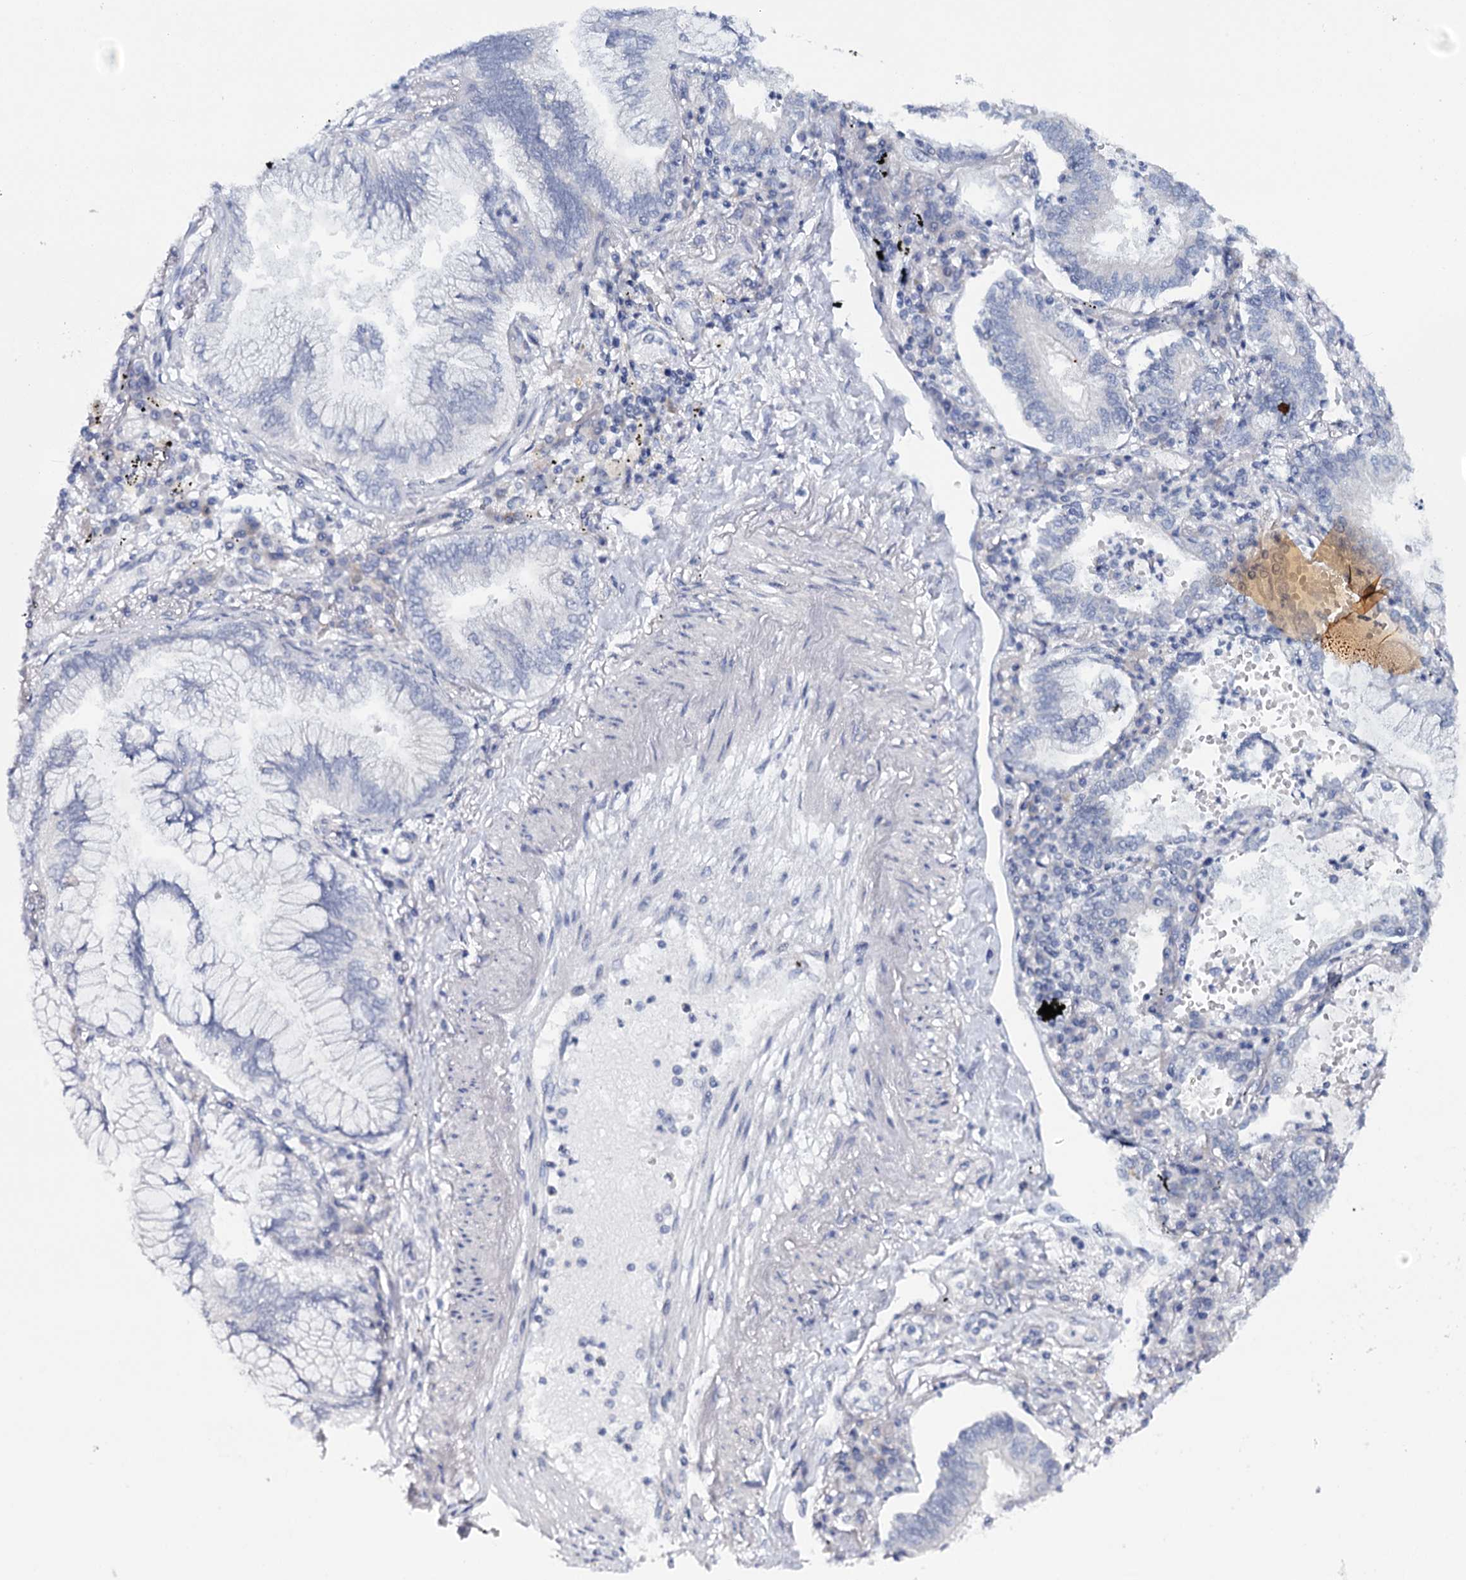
{"staining": {"intensity": "negative", "quantity": "none", "location": "none"}, "tissue": "lung cancer", "cell_type": "Tumor cells", "image_type": "cancer", "snomed": [{"axis": "morphology", "description": "Adenocarcinoma, NOS"}, {"axis": "topography", "description": "Lung"}], "caption": "Immunohistochemistry photomicrograph of neoplastic tissue: lung cancer stained with DAB (3,3'-diaminobenzidine) demonstrates no significant protein staining in tumor cells.", "gene": "MBLAC2", "patient": {"sex": "female", "age": 70}}